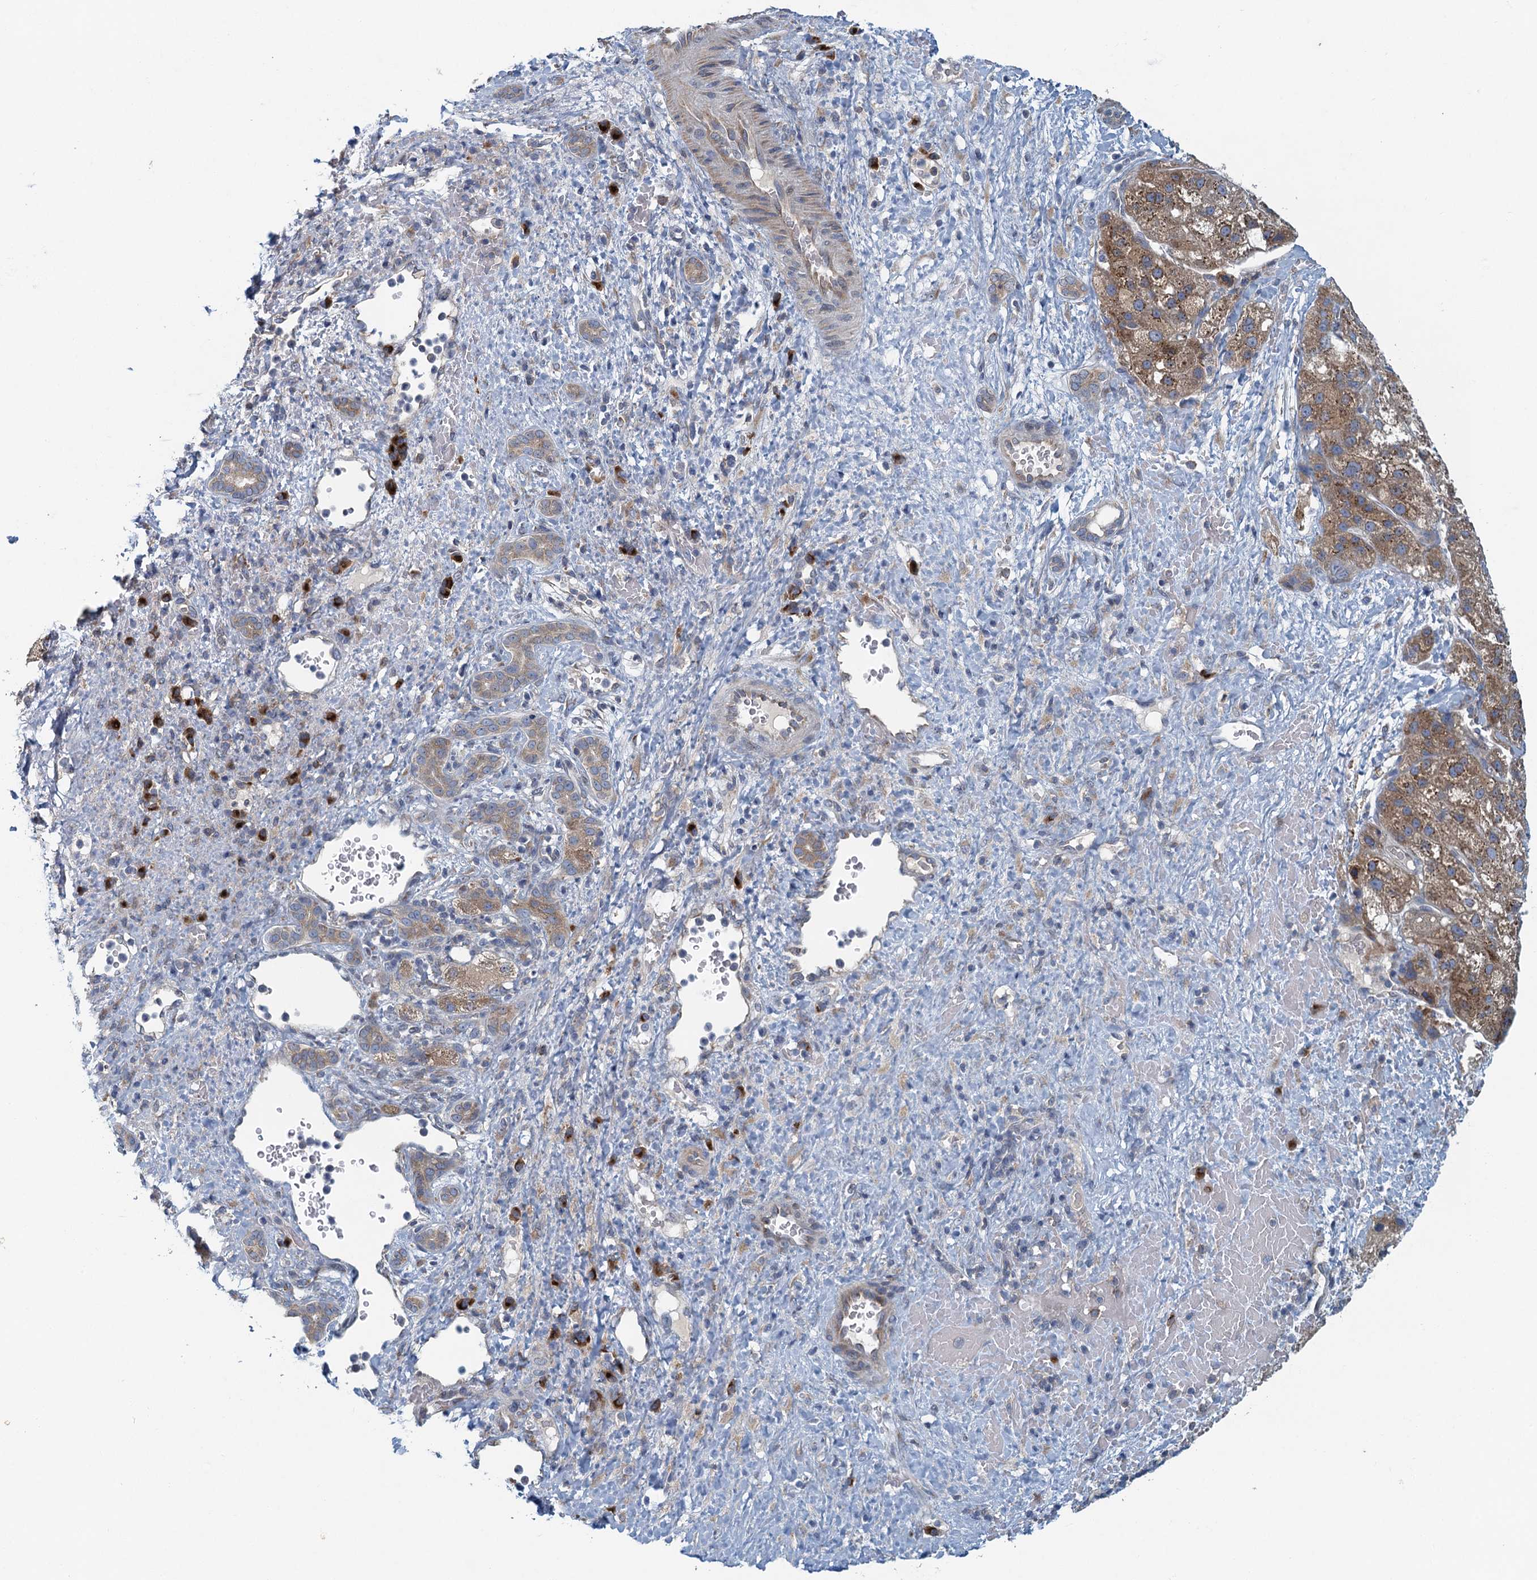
{"staining": {"intensity": "moderate", "quantity": ">75%", "location": "cytoplasmic/membranous"}, "tissue": "liver cancer", "cell_type": "Tumor cells", "image_type": "cancer", "snomed": [{"axis": "morphology", "description": "Normal tissue, NOS"}, {"axis": "morphology", "description": "Carcinoma, Hepatocellular, NOS"}, {"axis": "topography", "description": "Liver"}], "caption": "There is medium levels of moderate cytoplasmic/membranous expression in tumor cells of liver cancer, as demonstrated by immunohistochemical staining (brown color).", "gene": "ALG2", "patient": {"sex": "male", "age": 57}}